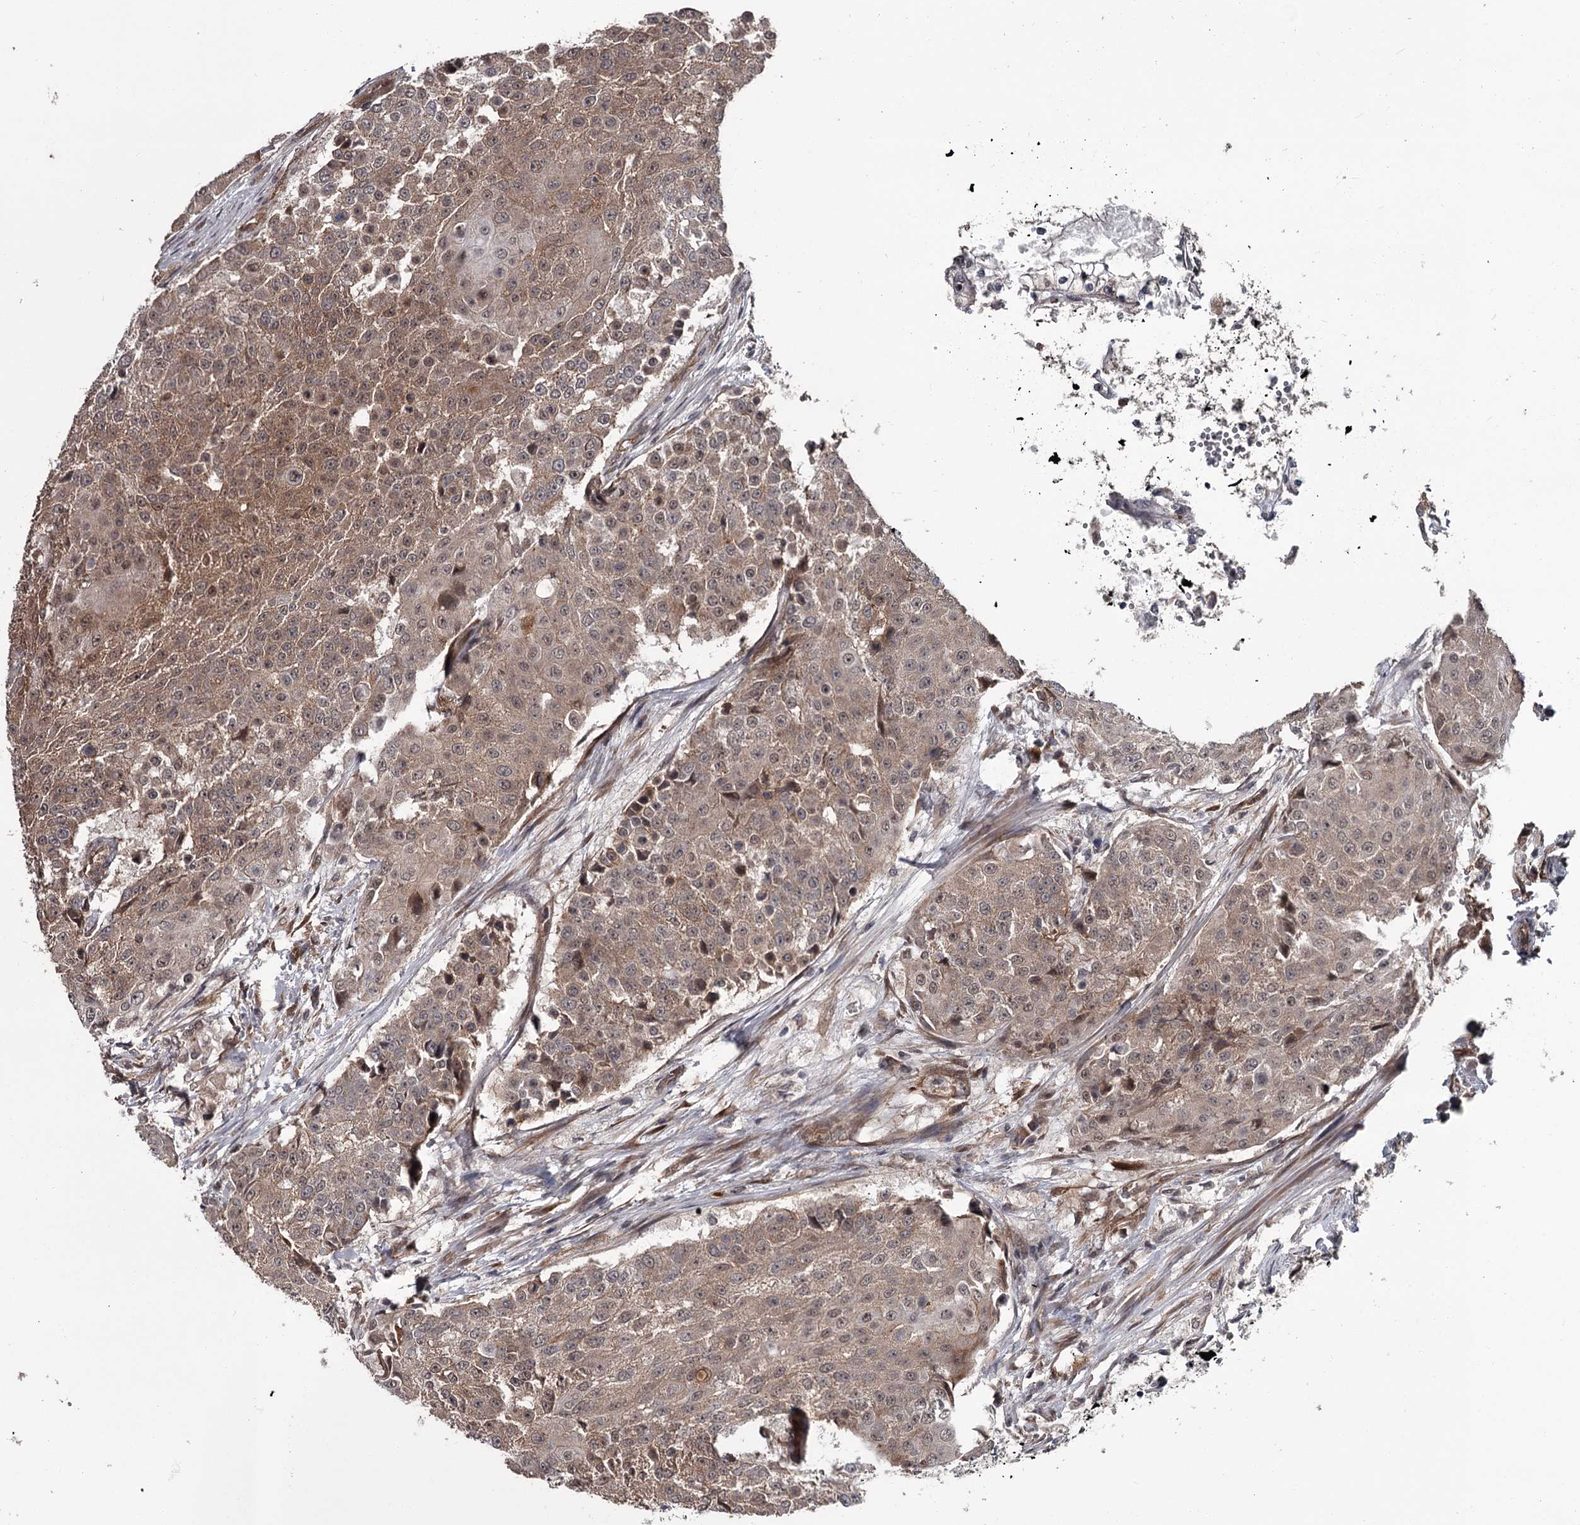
{"staining": {"intensity": "weak", "quantity": ">75%", "location": "cytoplasmic/membranous,nuclear"}, "tissue": "urothelial cancer", "cell_type": "Tumor cells", "image_type": "cancer", "snomed": [{"axis": "morphology", "description": "Urothelial carcinoma, High grade"}, {"axis": "topography", "description": "Urinary bladder"}], "caption": "This photomicrograph displays immunohistochemistry (IHC) staining of human high-grade urothelial carcinoma, with low weak cytoplasmic/membranous and nuclear expression in approximately >75% of tumor cells.", "gene": "CDC42EP2", "patient": {"sex": "female", "age": 63}}